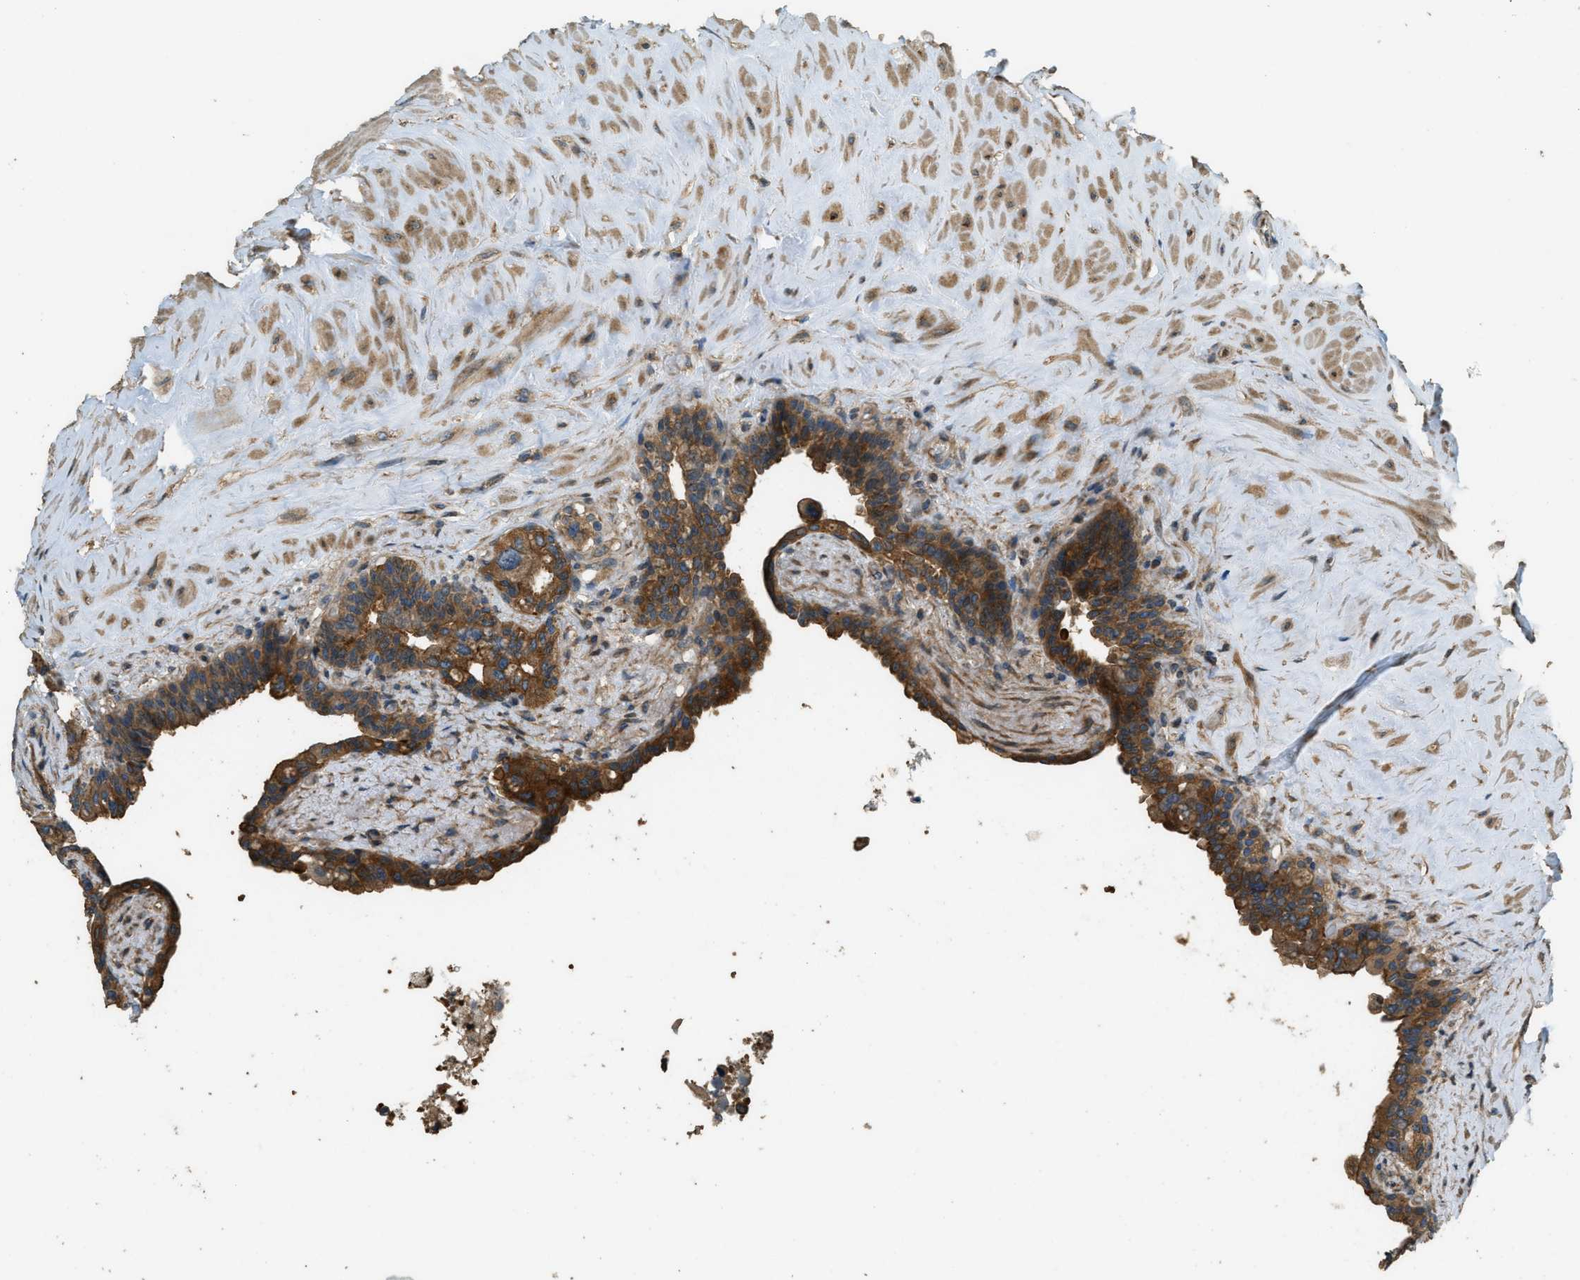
{"staining": {"intensity": "strong", "quantity": ">75%", "location": "cytoplasmic/membranous"}, "tissue": "seminal vesicle", "cell_type": "Glandular cells", "image_type": "normal", "snomed": [{"axis": "morphology", "description": "Normal tissue, NOS"}, {"axis": "topography", "description": "Seminal veicle"}], "caption": "This photomicrograph displays IHC staining of benign seminal vesicle, with high strong cytoplasmic/membranous expression in about >75% of glandular cells.", "gene": "MARS1", "patient": {"sex": "male", "age": 63}}